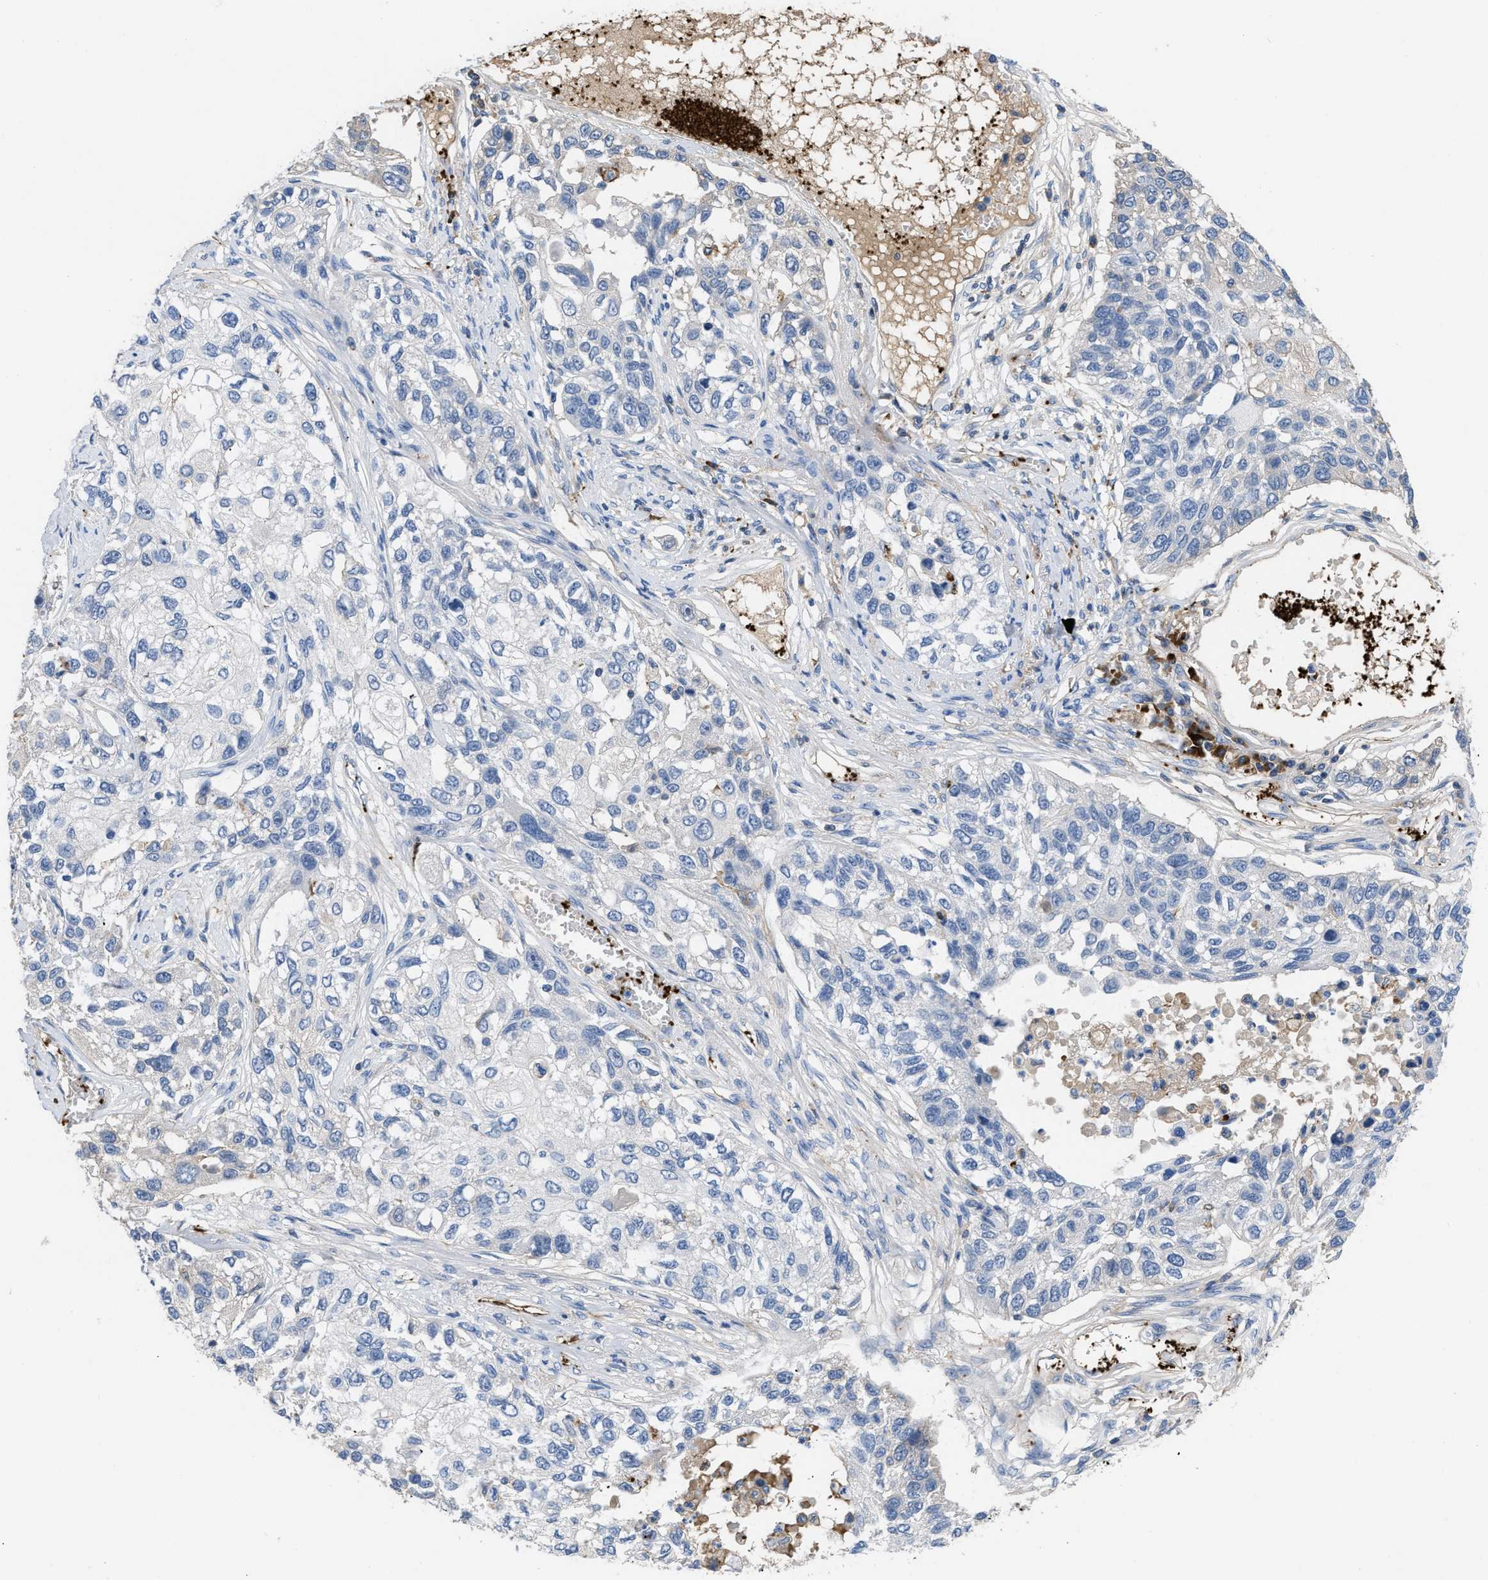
{"staining": {"intensity": "negative", "quantity": "none", "location": "none"}, "tissue": "lung cancer", "cell_type": "Tumor cells", "image_type": "cancer", "snomed": [{"axis": "morphology", "description": "Squamous cell carcinoma, NOS"}, {"axis": "topography", "description": "Lung"}], "caption": "Human lung cancer stained for a protein using IHC displays no expression in tumor cells.", "gene": "FGF18", "patient": {"sex": "male", "age": 71}}